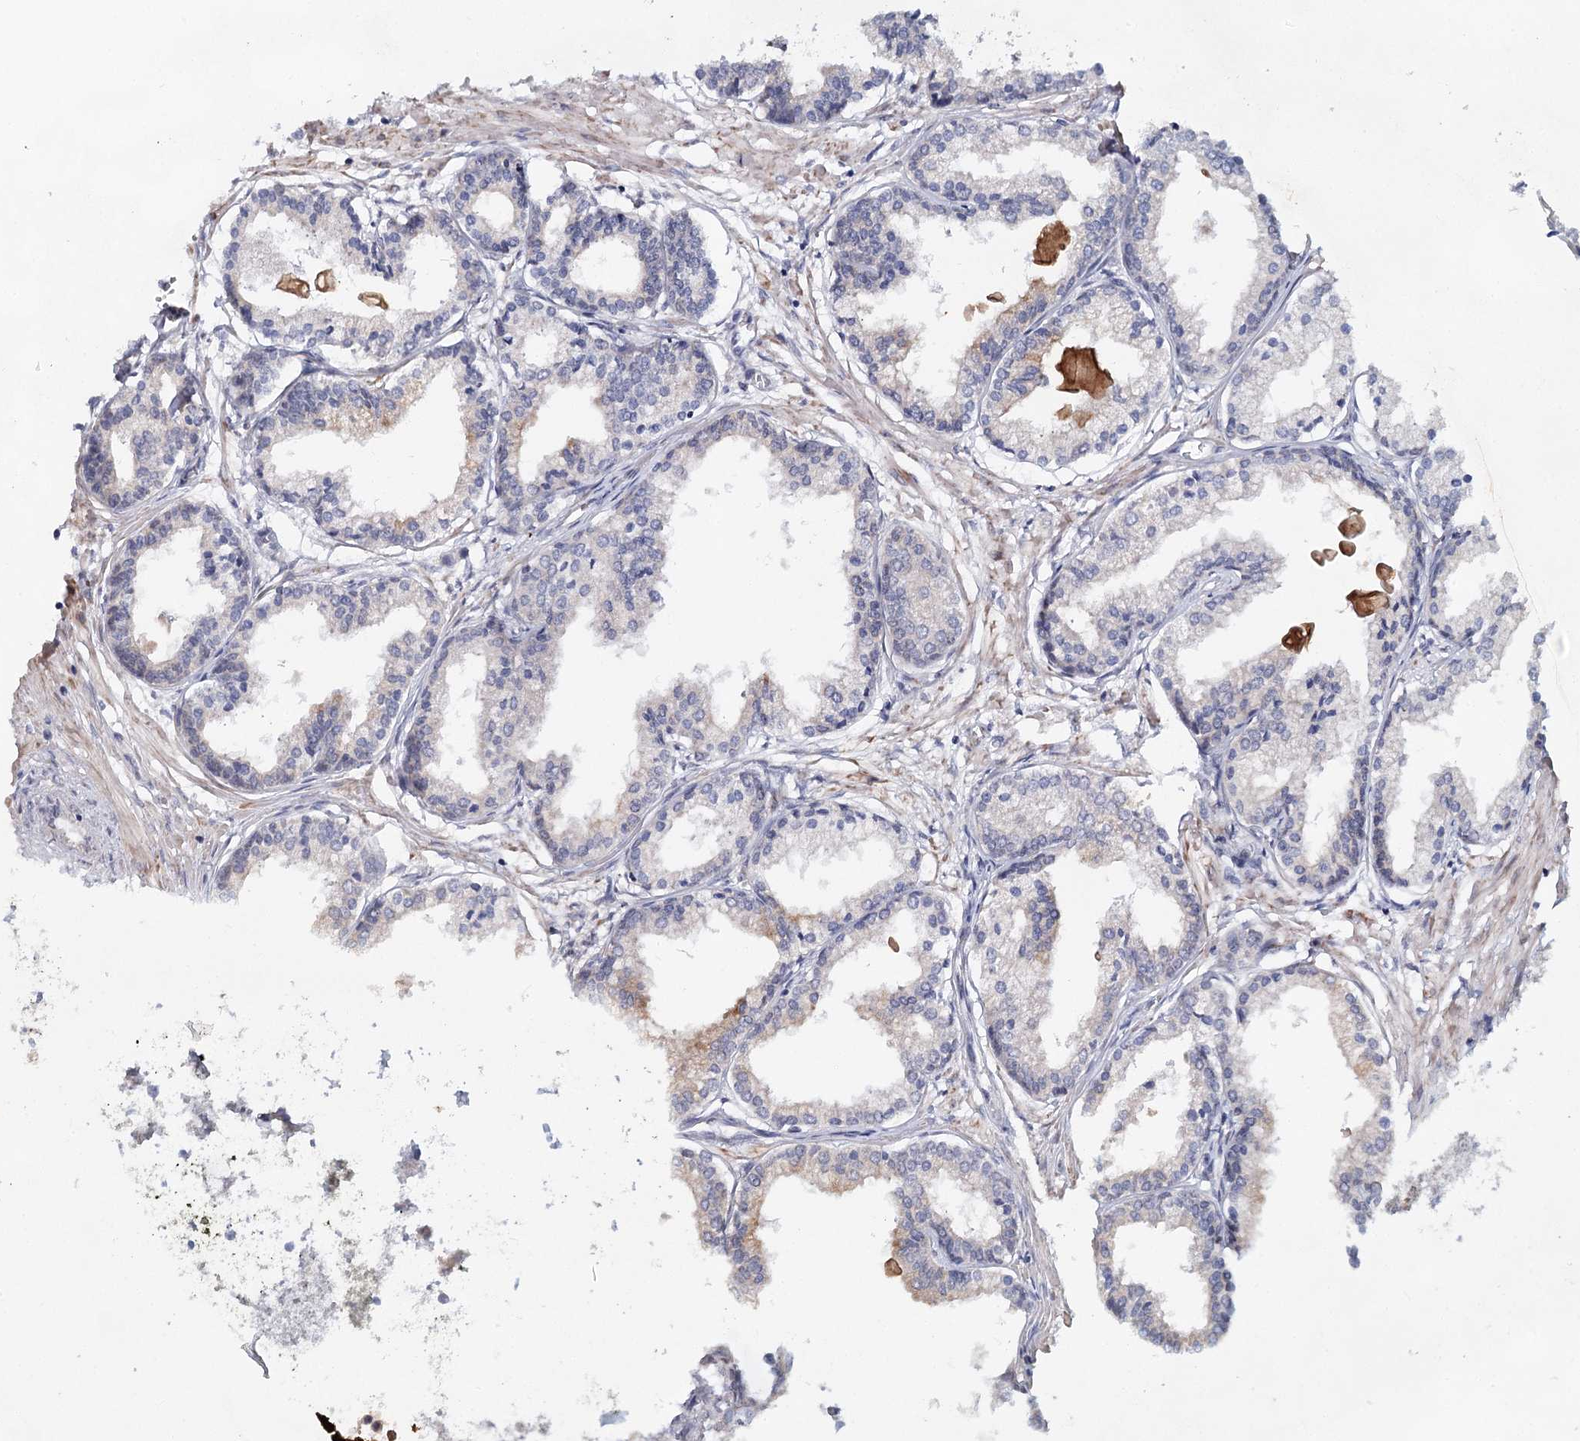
{"staining": {"intensity": "negative", "quantity": "none", "location": "none"}, "tissue": "prostate cancer", "cell_type": "Tumor cells", "image_type": "cancer", "snomed": [{"axis": "morphology", "description": "Adenocarcinoma, High grade"}, {"axis": "topography", "description": "Prostate"}], "caption": "Immunohistochemistry of prostate cancer (high-grade adenocarcinoma) demonstrates no staining in tumor cells. (Immunohistochemistry (ihc), brightfield microscopy, high magnification).", "gene": "BLTP1", "patient": {"sex": "male", "age": 68}}